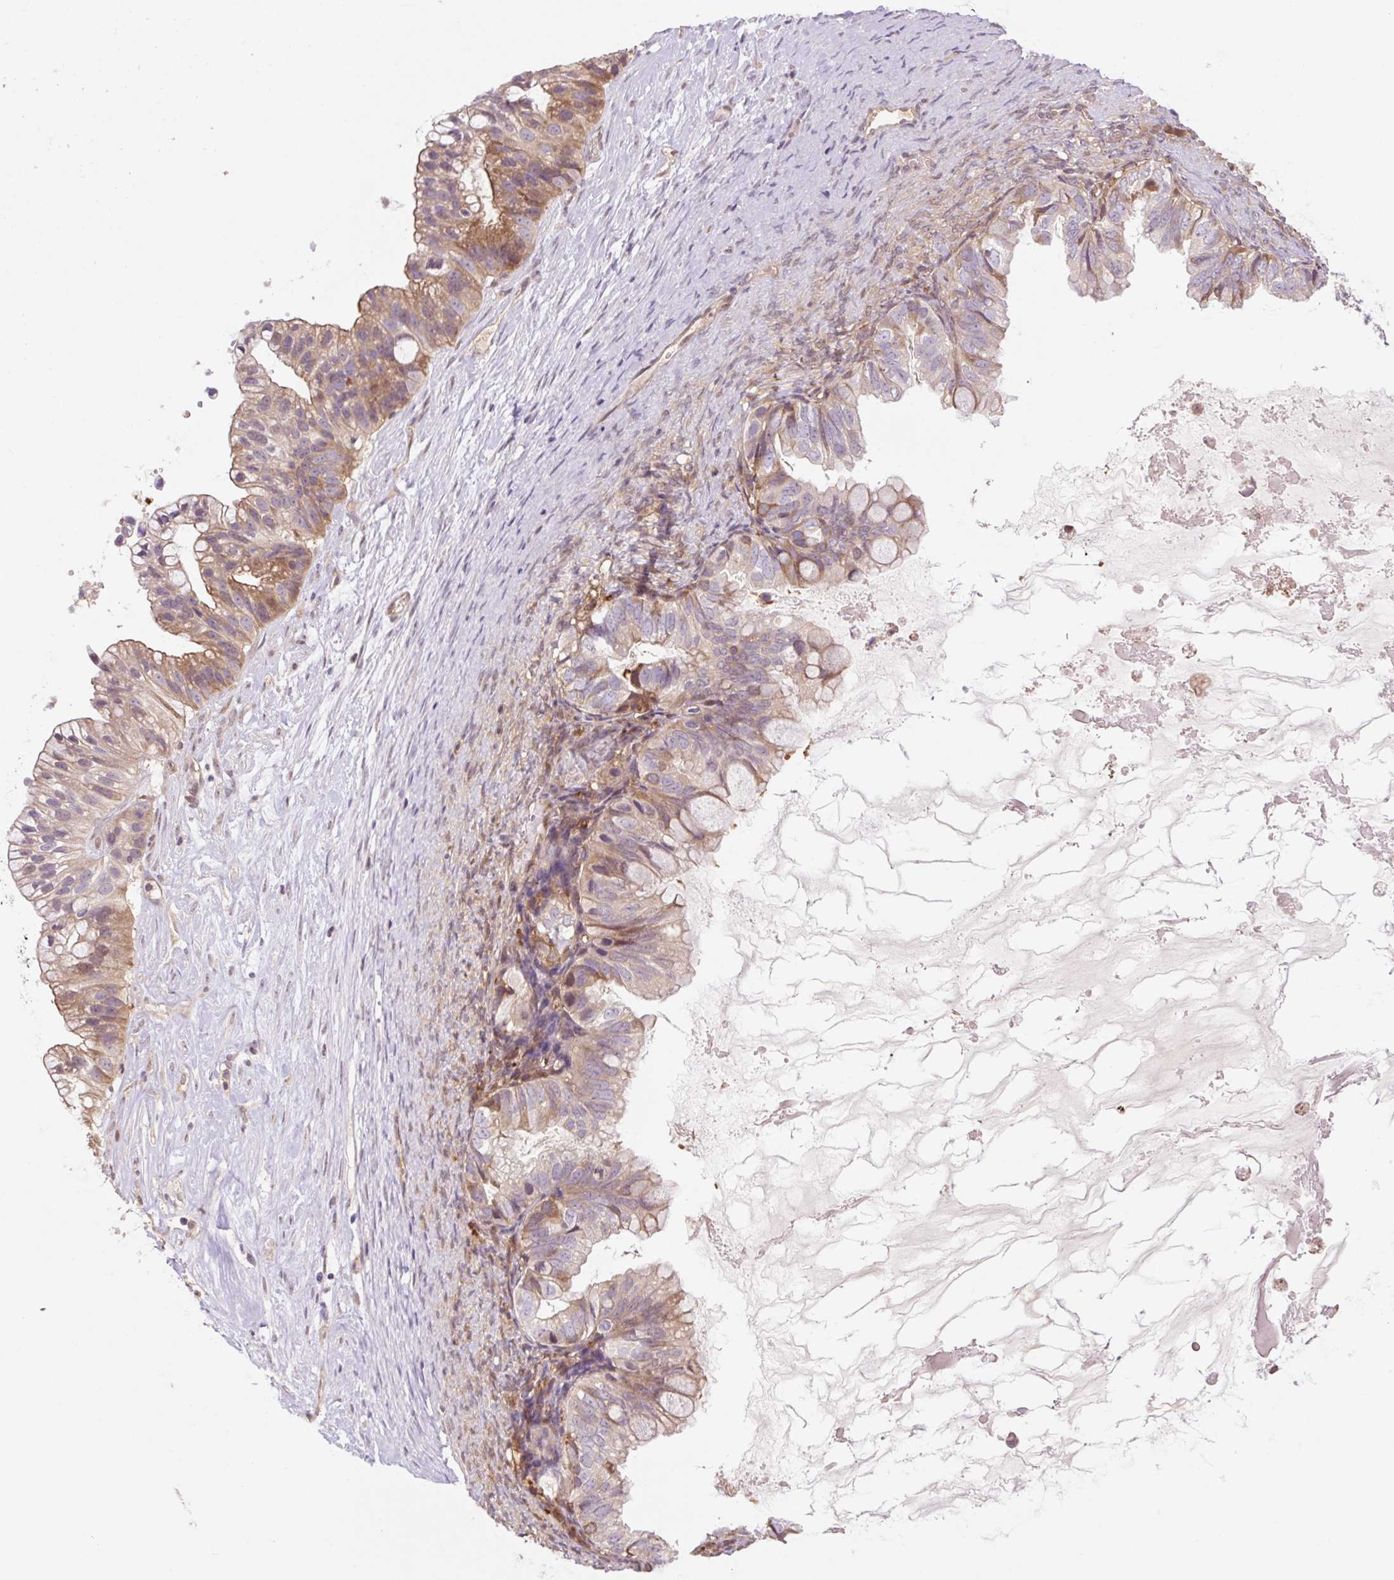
{"staining": {"intensity": "moderate", "quantity": "25%-75%", "location": "cytoplasmic/membranous"}, "tissue": "ovarian cancer", "cell_type": "Tumor cells", "image_type": "cancer", "snomed": [{"axis": "morphology", "description": "Cystadenocarcinoma, mucinous, NOS"}, {"axis": "topography", "description": "Ovary"}], "caption": "The photomicrograph demonstrates immunohistochemical staining of mucinous cystadenocarcinoma (ovarian). There is moderate cytoplasmic/membranous positivity is present in approximately 25%-75% of tumor cells. (Stains: DAB (3,3'-diaminobenzidine) in brown, nuclei in blue, Microscopy: brightfield microscopy at high magnification).", "gene": "TPT1", "patient": {"sex": "female", "age": 80}}